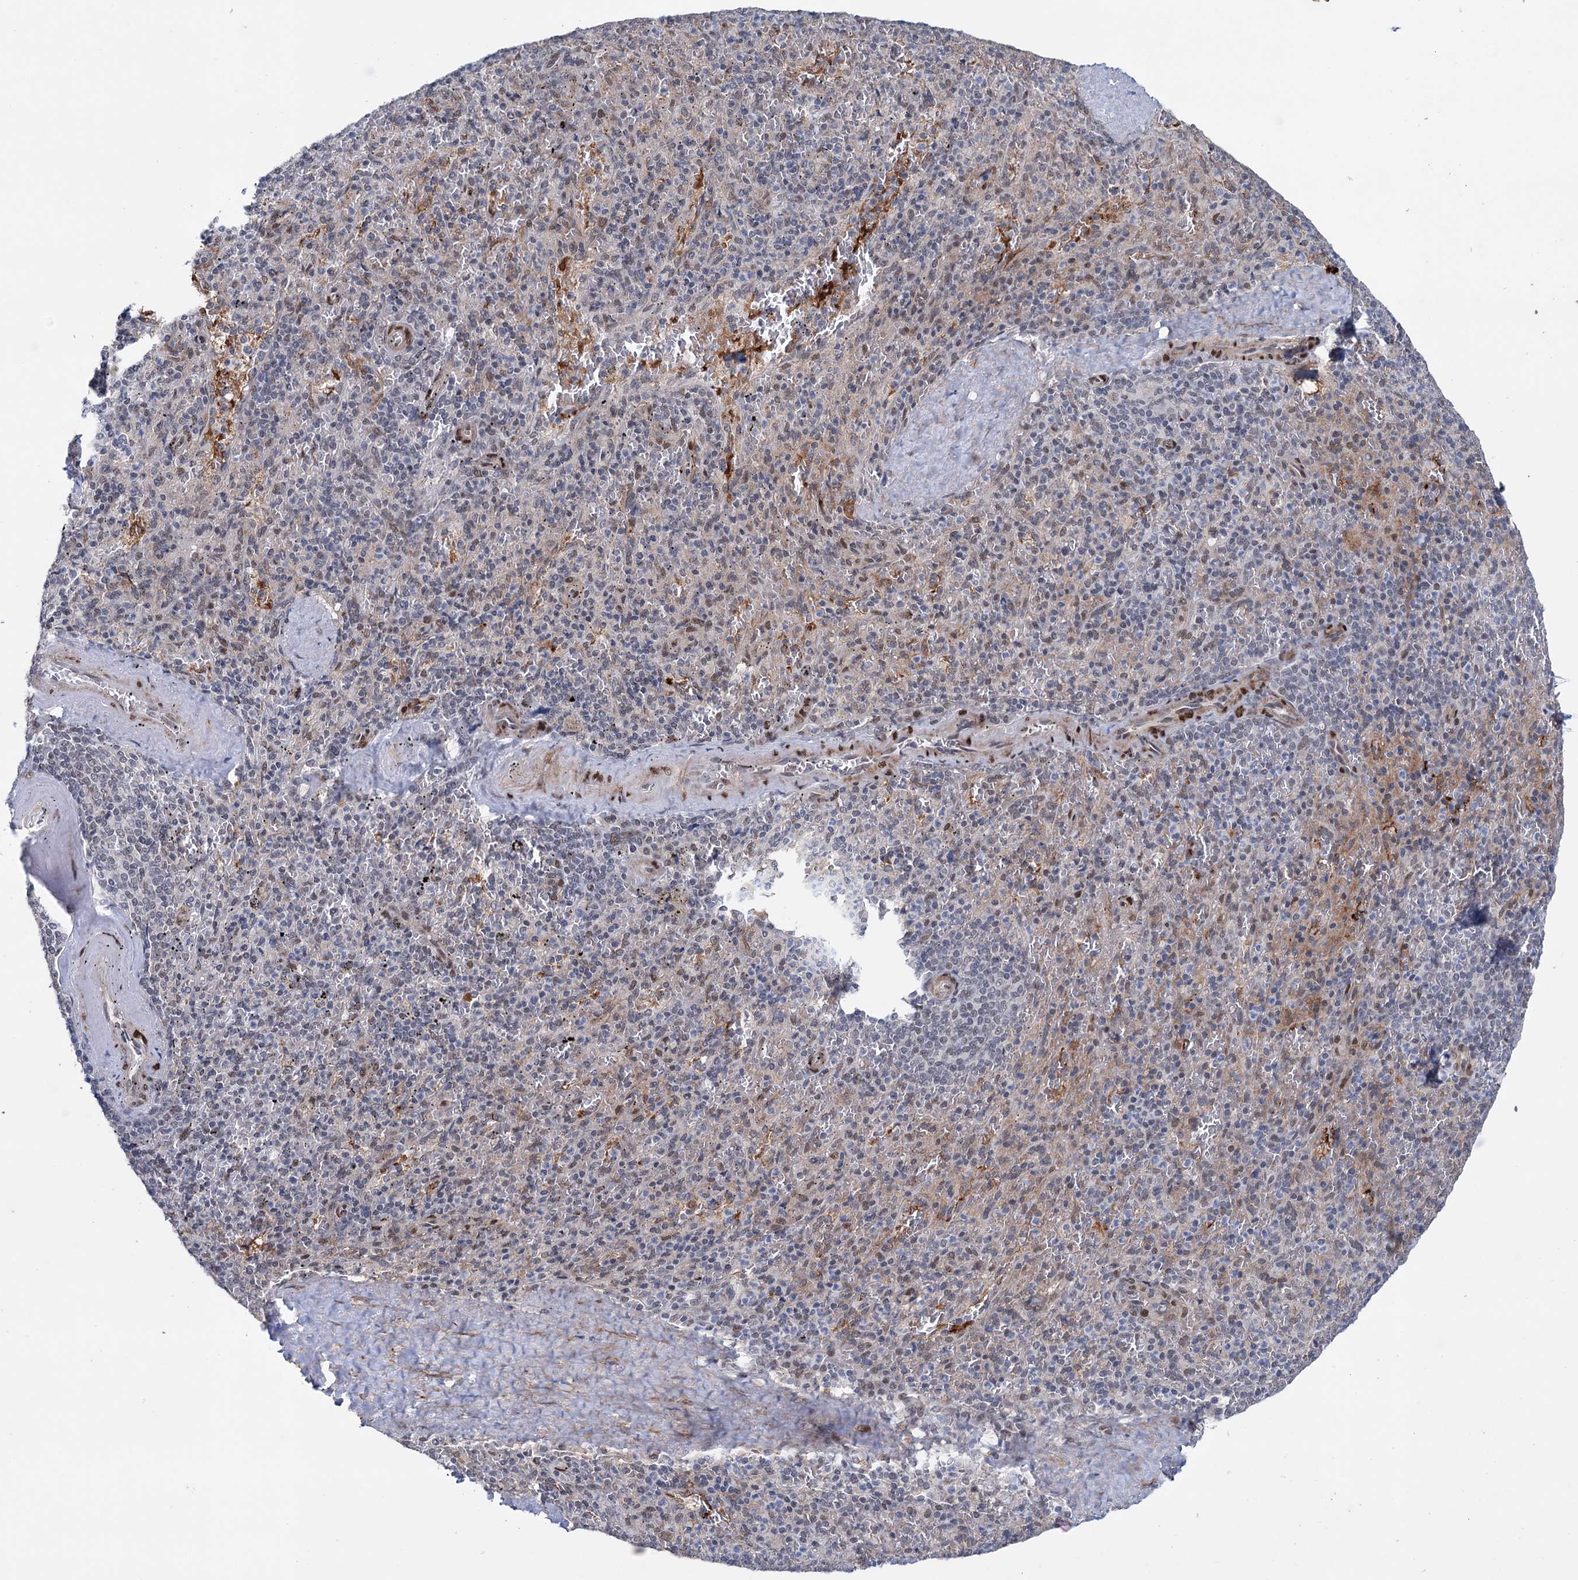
{"staining": {"intensity": "negative", "quantity": "none", "location": "none"}, "tissue": "spleen", "cell_type": "Cells in red pulp", "image_type": "normal", "snomed": [{"axis": "morphology", "description": "Normal tissue, NOS"}, {"axis": "topography", "description": "Spleen"}], "caption": "High power microscopy micrograph of an IHC image of unremarkable spleen, revealing no significant positivity in cells in red pulp.", "gene": "FAM53A", "patient": {"sex": "male", "age": 82}}